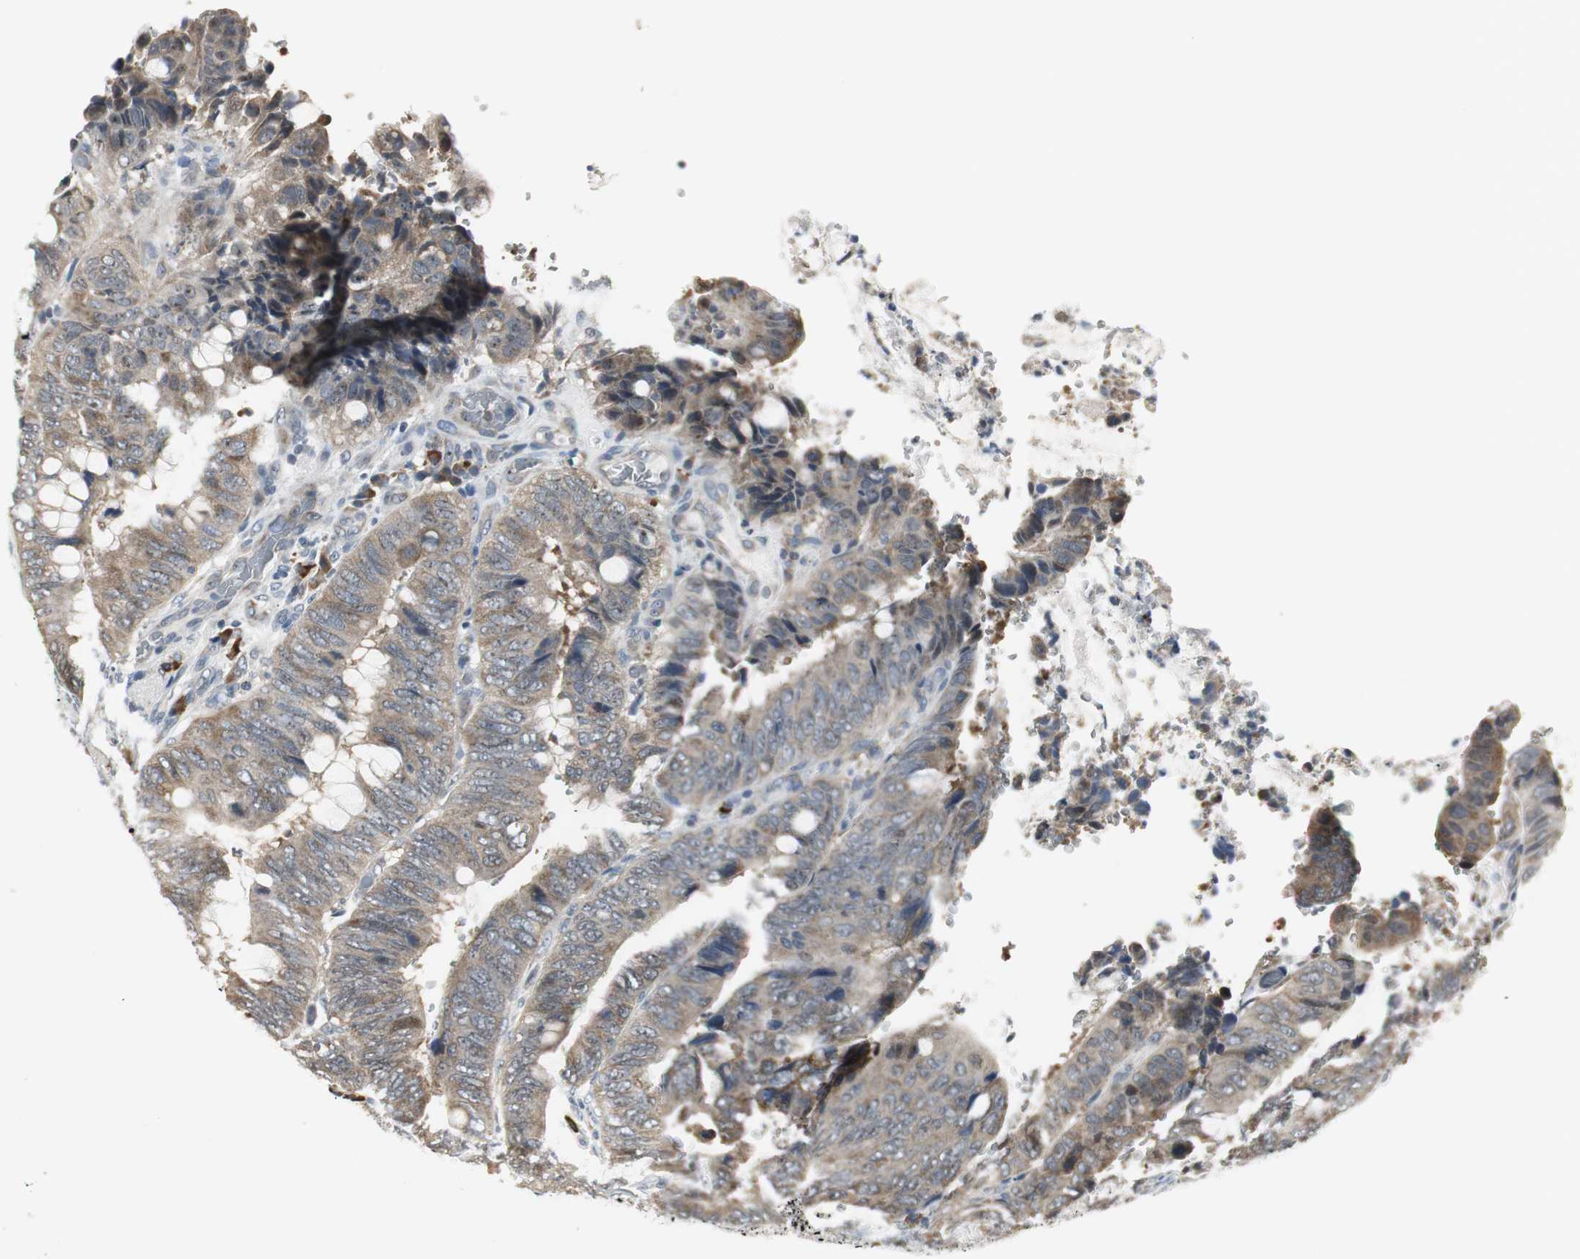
{"staining": {"intensity": "moderate", "quantity": ">75%", "location": "cytoplasmic/membranous"}, "tissue": "colorectal cancer", "cell_type": "Tumor cells", "image_type": "cancer", "snomed": [{"axis": "morphology", "description": "Normal tissue, NOS"}, {"axis": "morphology", "description": "Adenocarcinoma, NOS"}, {"axis": "topography", "description": "Rectum"}, {"axis": "topography", "description": "Peripheral nerve tissue"}], "caption": "Immunohistochemical staining of colorectal adenocarcinoma shows medium levels of moderate cytoplasmic/membranous protein staining in about >75% of tumor cells.", "gene": "CCT5", "patient": {"sex": "male", "age": 92}}